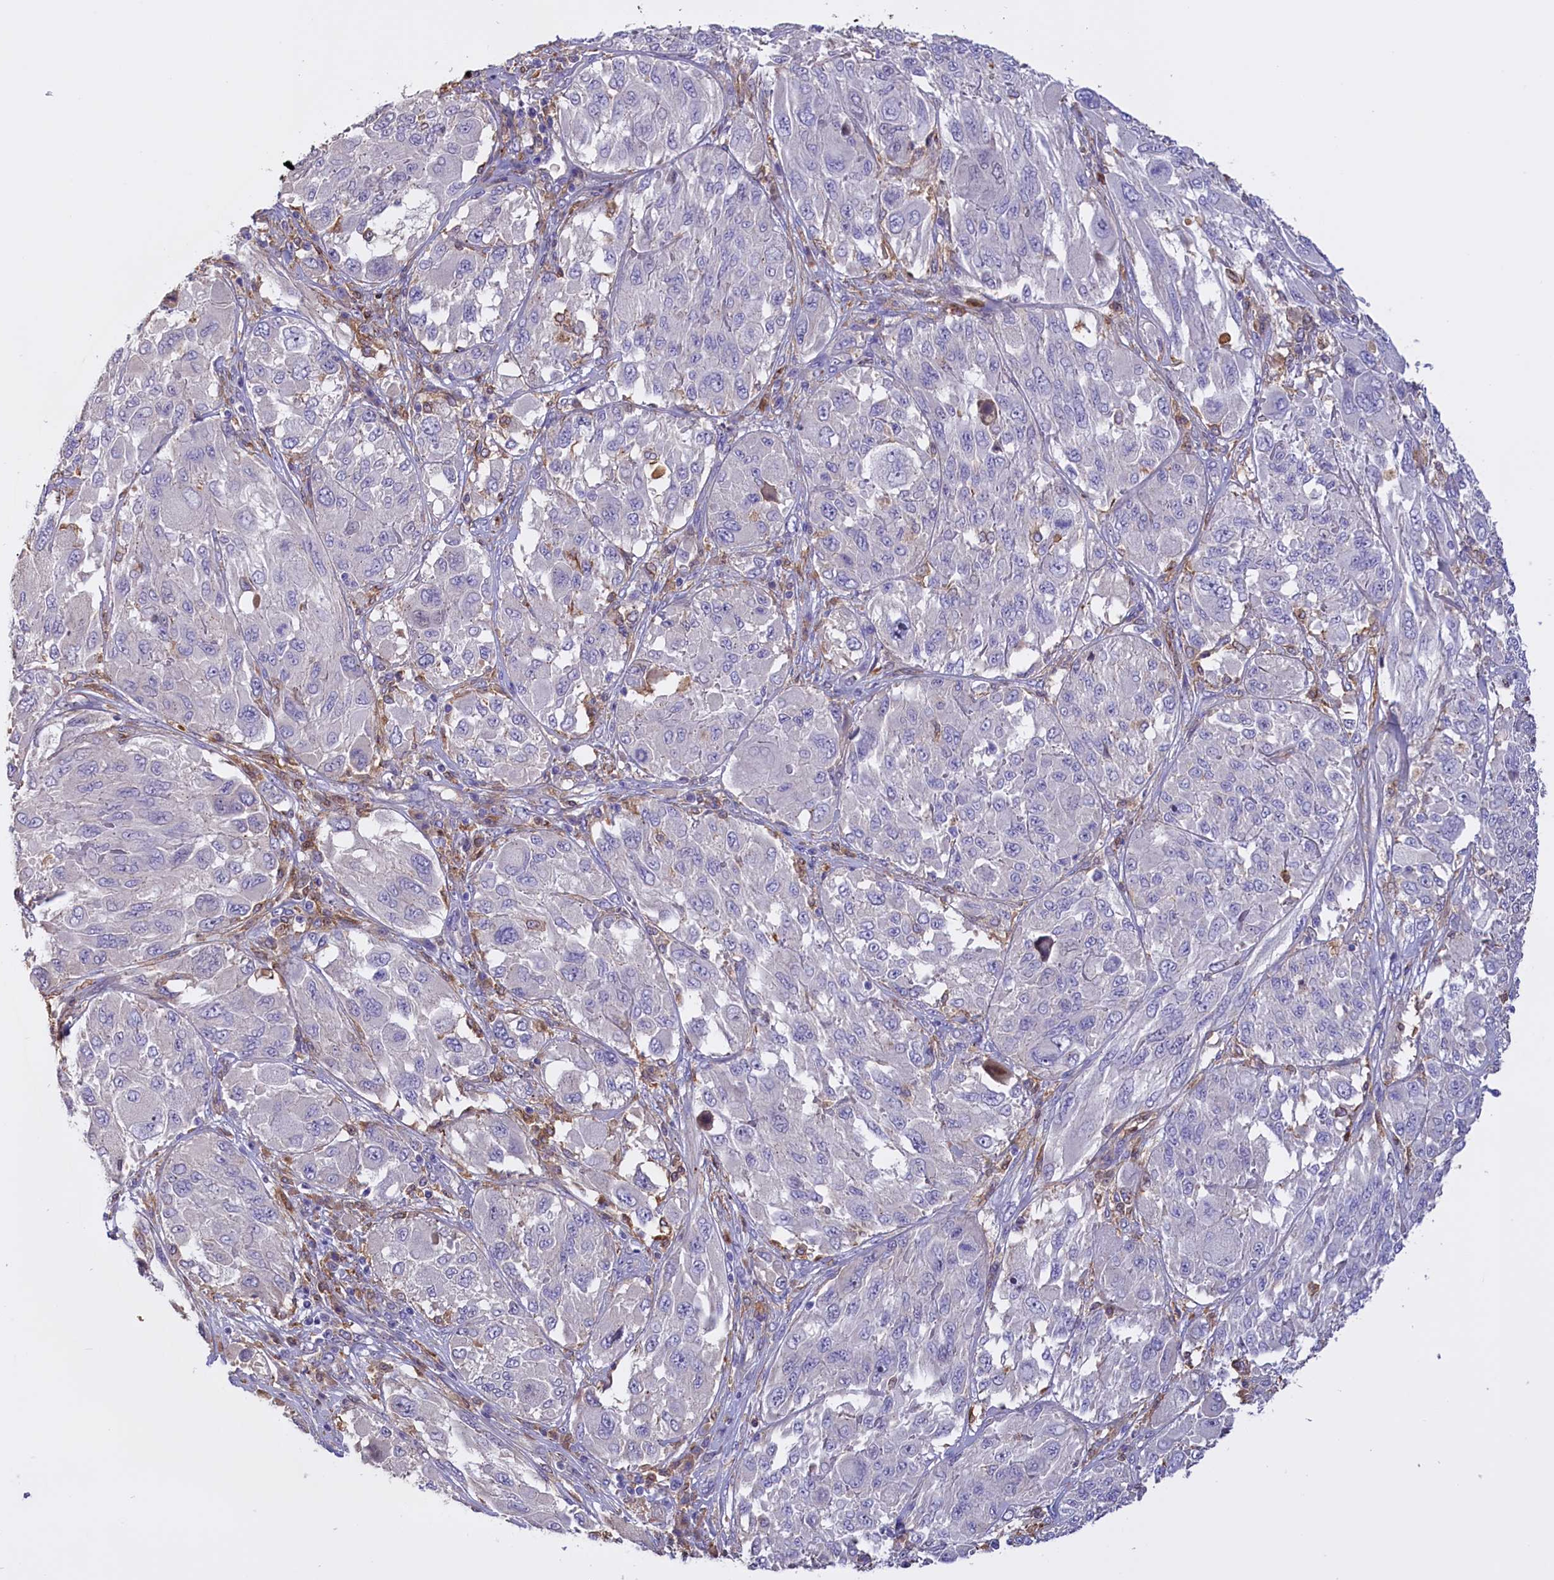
{"staining": {"intensity": "negative", "quantity": "none", "location": "none"}, "tissue": "melanoma", "cell_type": "Tumor cells", "image_type": "cancer", "snomed": [{"axis": "morphology", "description": "Malignant melanoma, NOS"}, {"axis": "topography", "description": "Skin"}], "caption": "Human malignant melanoma stained for a protein using IHC shows no positivity in tumor cells.", "gene": "FAM149B1", "patient": {"sex": "female", "age": 91}}